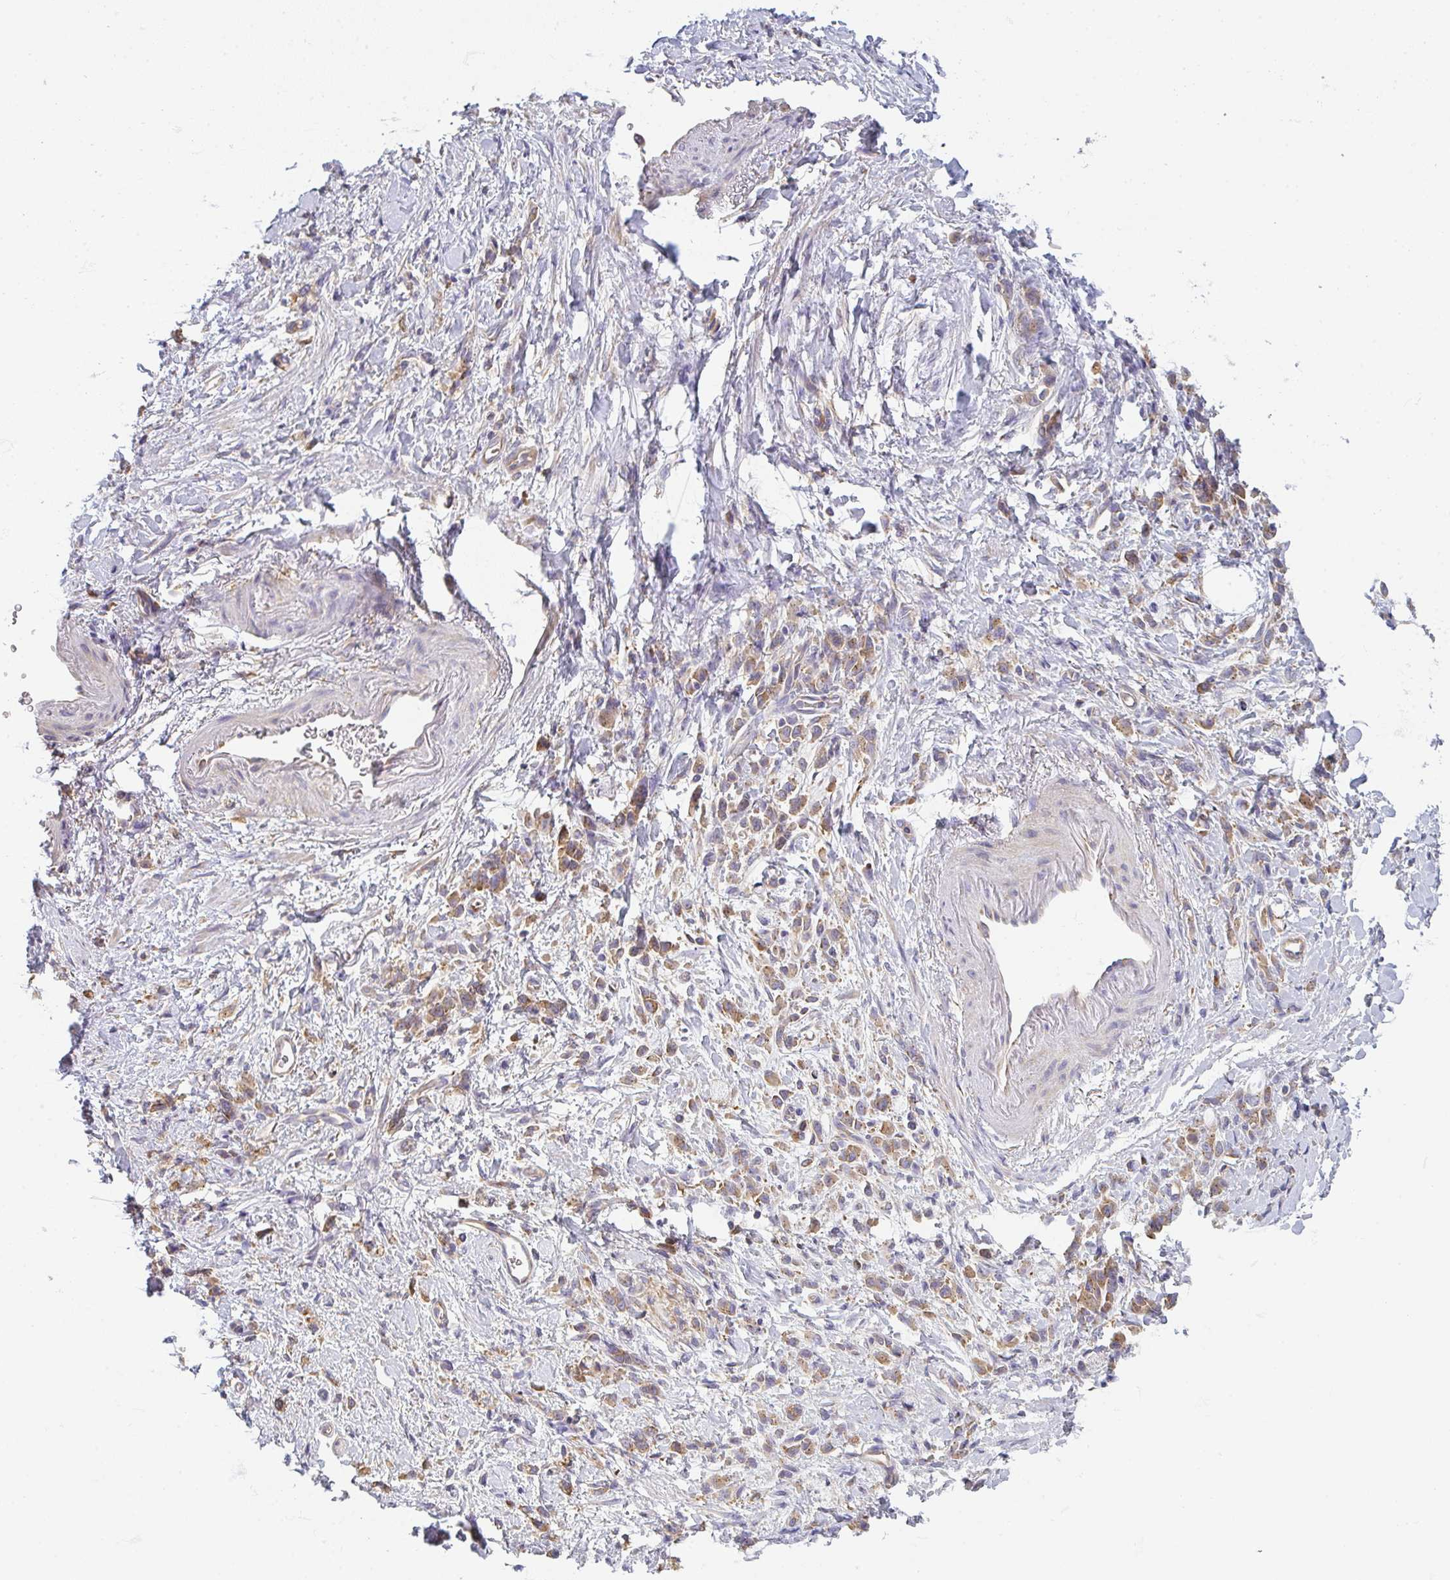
{"staining": {"intensity": "moderate", "quantity": ">75%", "location": "cytoplasmic/membranous"}, "tissue": "stomach cancer", "cell_type": "Tumor cells", "image_type": "cancer", "snomed": [{"axis": "morphology", "description": "Adenocarcinoma, NOS"}, {"axis": "topography", "description": "Stomach"}], "caption": "Immunohistochemical staining of stomach cancer exhibits medium levels of moderate cytoplasmic/membranous protein expression in about >75% of tumor cells.", "gene": "SNX5", "patient": {"sex": "male", "age": 77}}